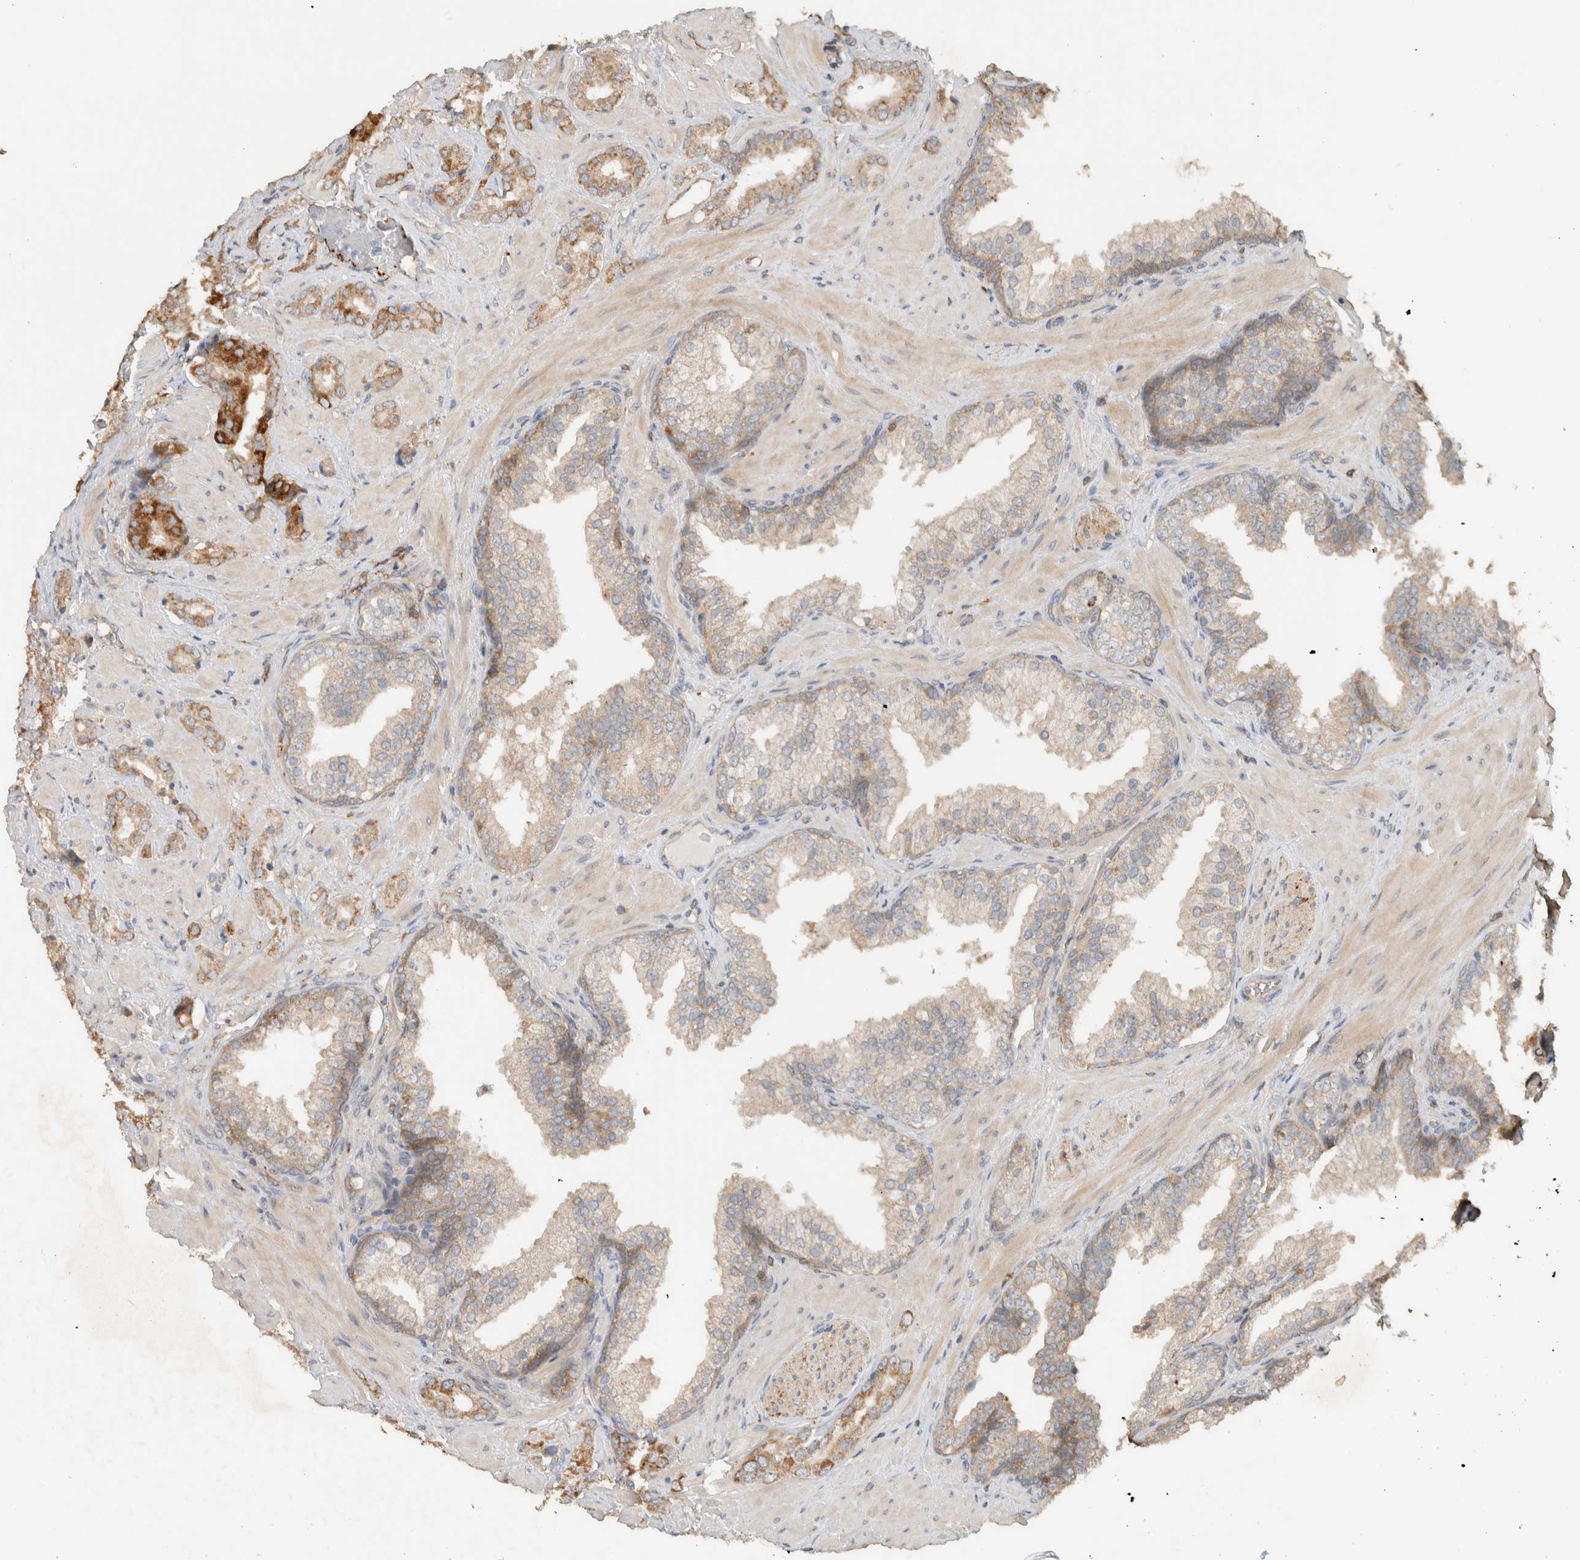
{"staining": {"intensity": "moderate", "quantity": ">75%", "location": "cytoplasmic/membranous"}, "tissue": "prostate cancer", "cell_type": "Tumor cells", "image_type": "cancer", "snomed": [{"axis": "morphology", "description": "Adenocarcinoma, High grade"}, {"axis": "topography", "description": "Prostate"}], "caption": "Protein analysis of prostate cancer tissue displays moderate cytoplasmic/membranous positivity in about >75% of tumor cells.", "gene": "DEPTOR", "patient": {"sex": "male", "age": 64}}